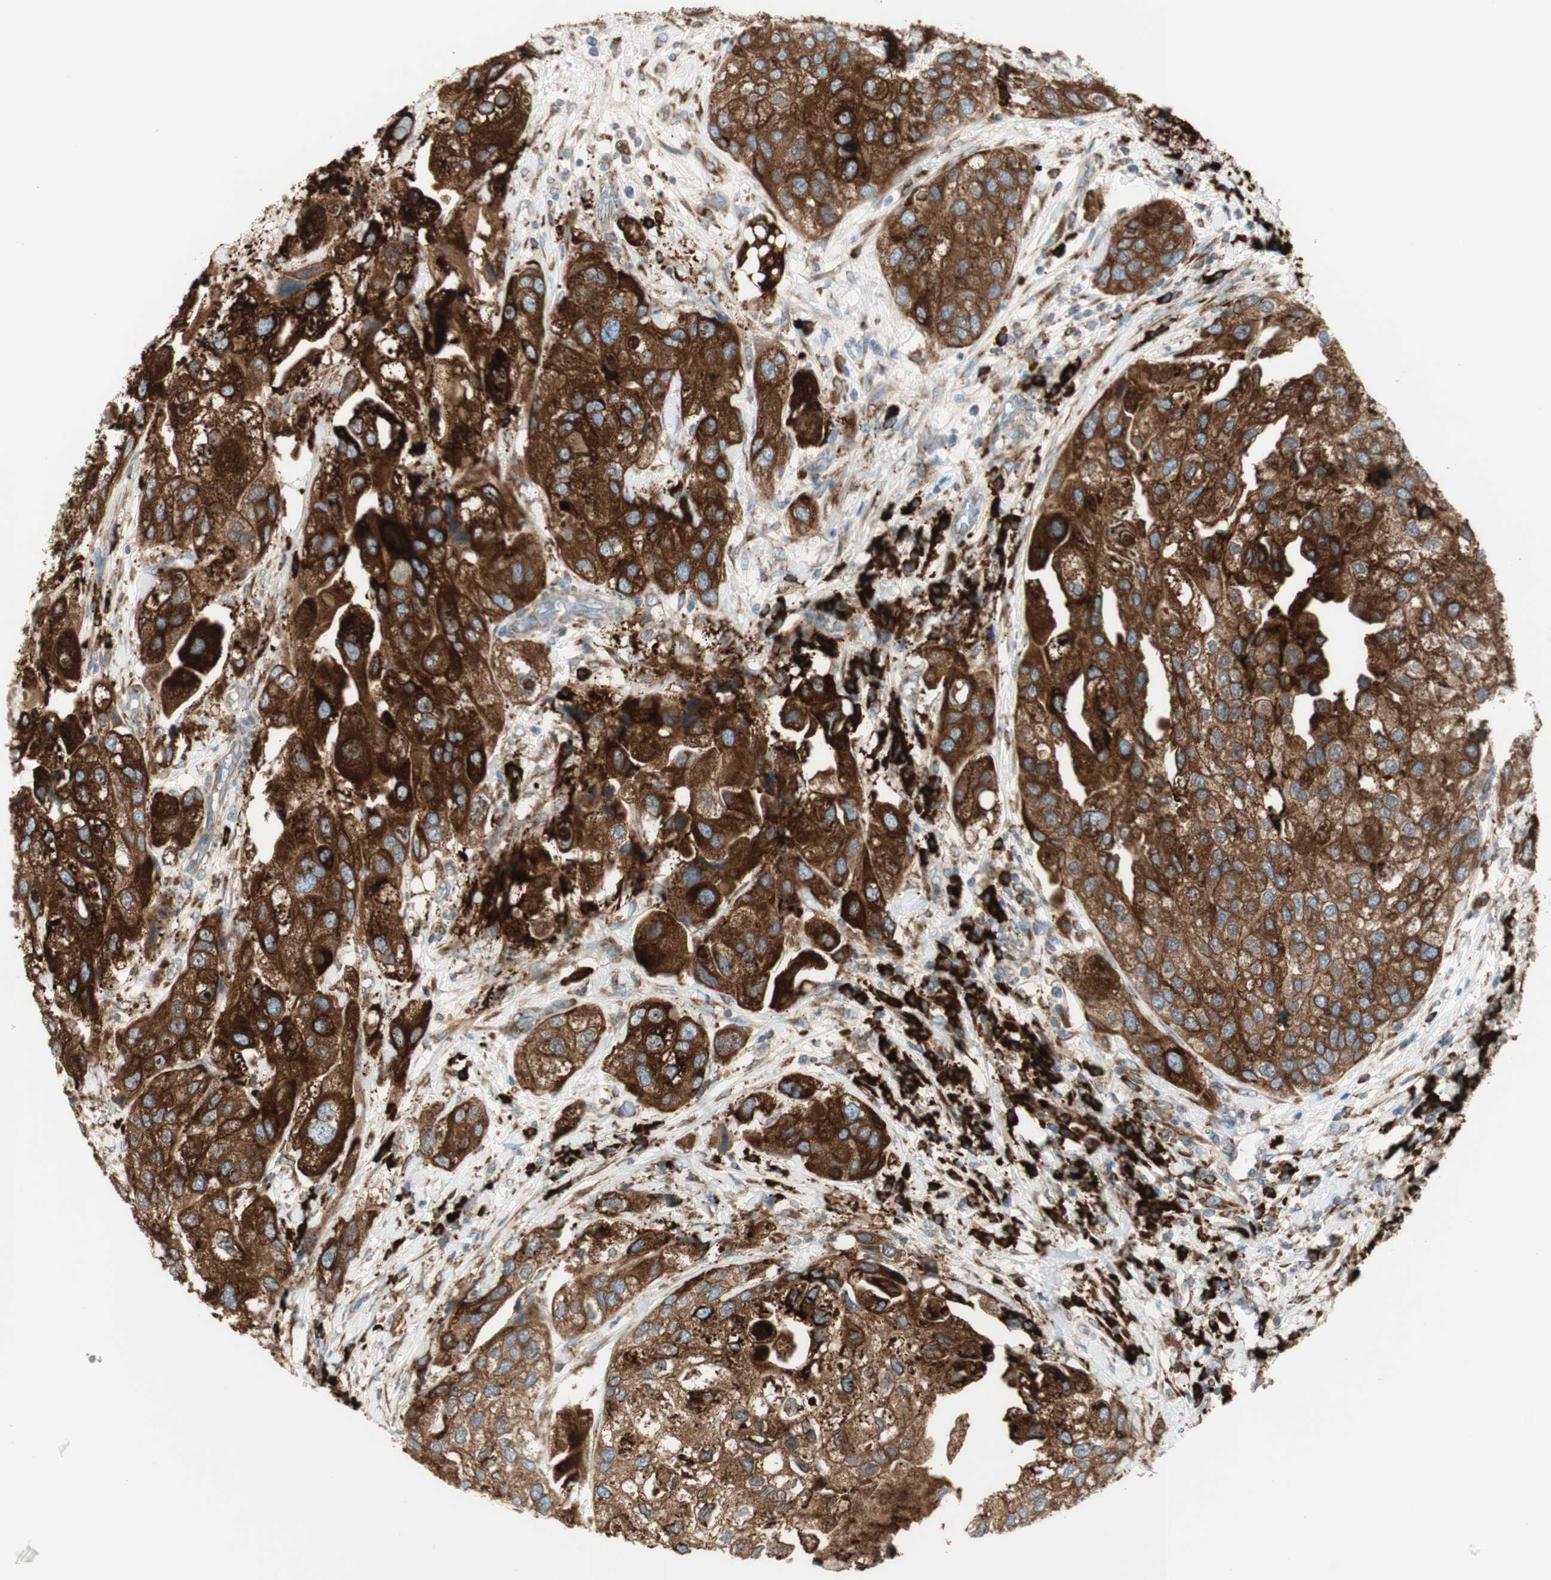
{"staining": {"intensity": "strong", "quantity": ">75%", "location": "cytoplasmic/membranous"}, "tissue": "urothelial cancer", "cell_type": "Tumor cells", "image_type": "cancer", "snomed": [{"axis": "morphology", "description": "Urothelial carcinoma, High grade"}, {"axis": "topography", "description": "Urinary bladder"}], "caption": "This micrograph displays immunohistochemistry (IHC) staining of urothelial cancer, with high strong cytoplasmic/membranous staining in about >75% of tumor cells.", "gene": "MANF", "patient": {"sex": "female", "age": 64}}